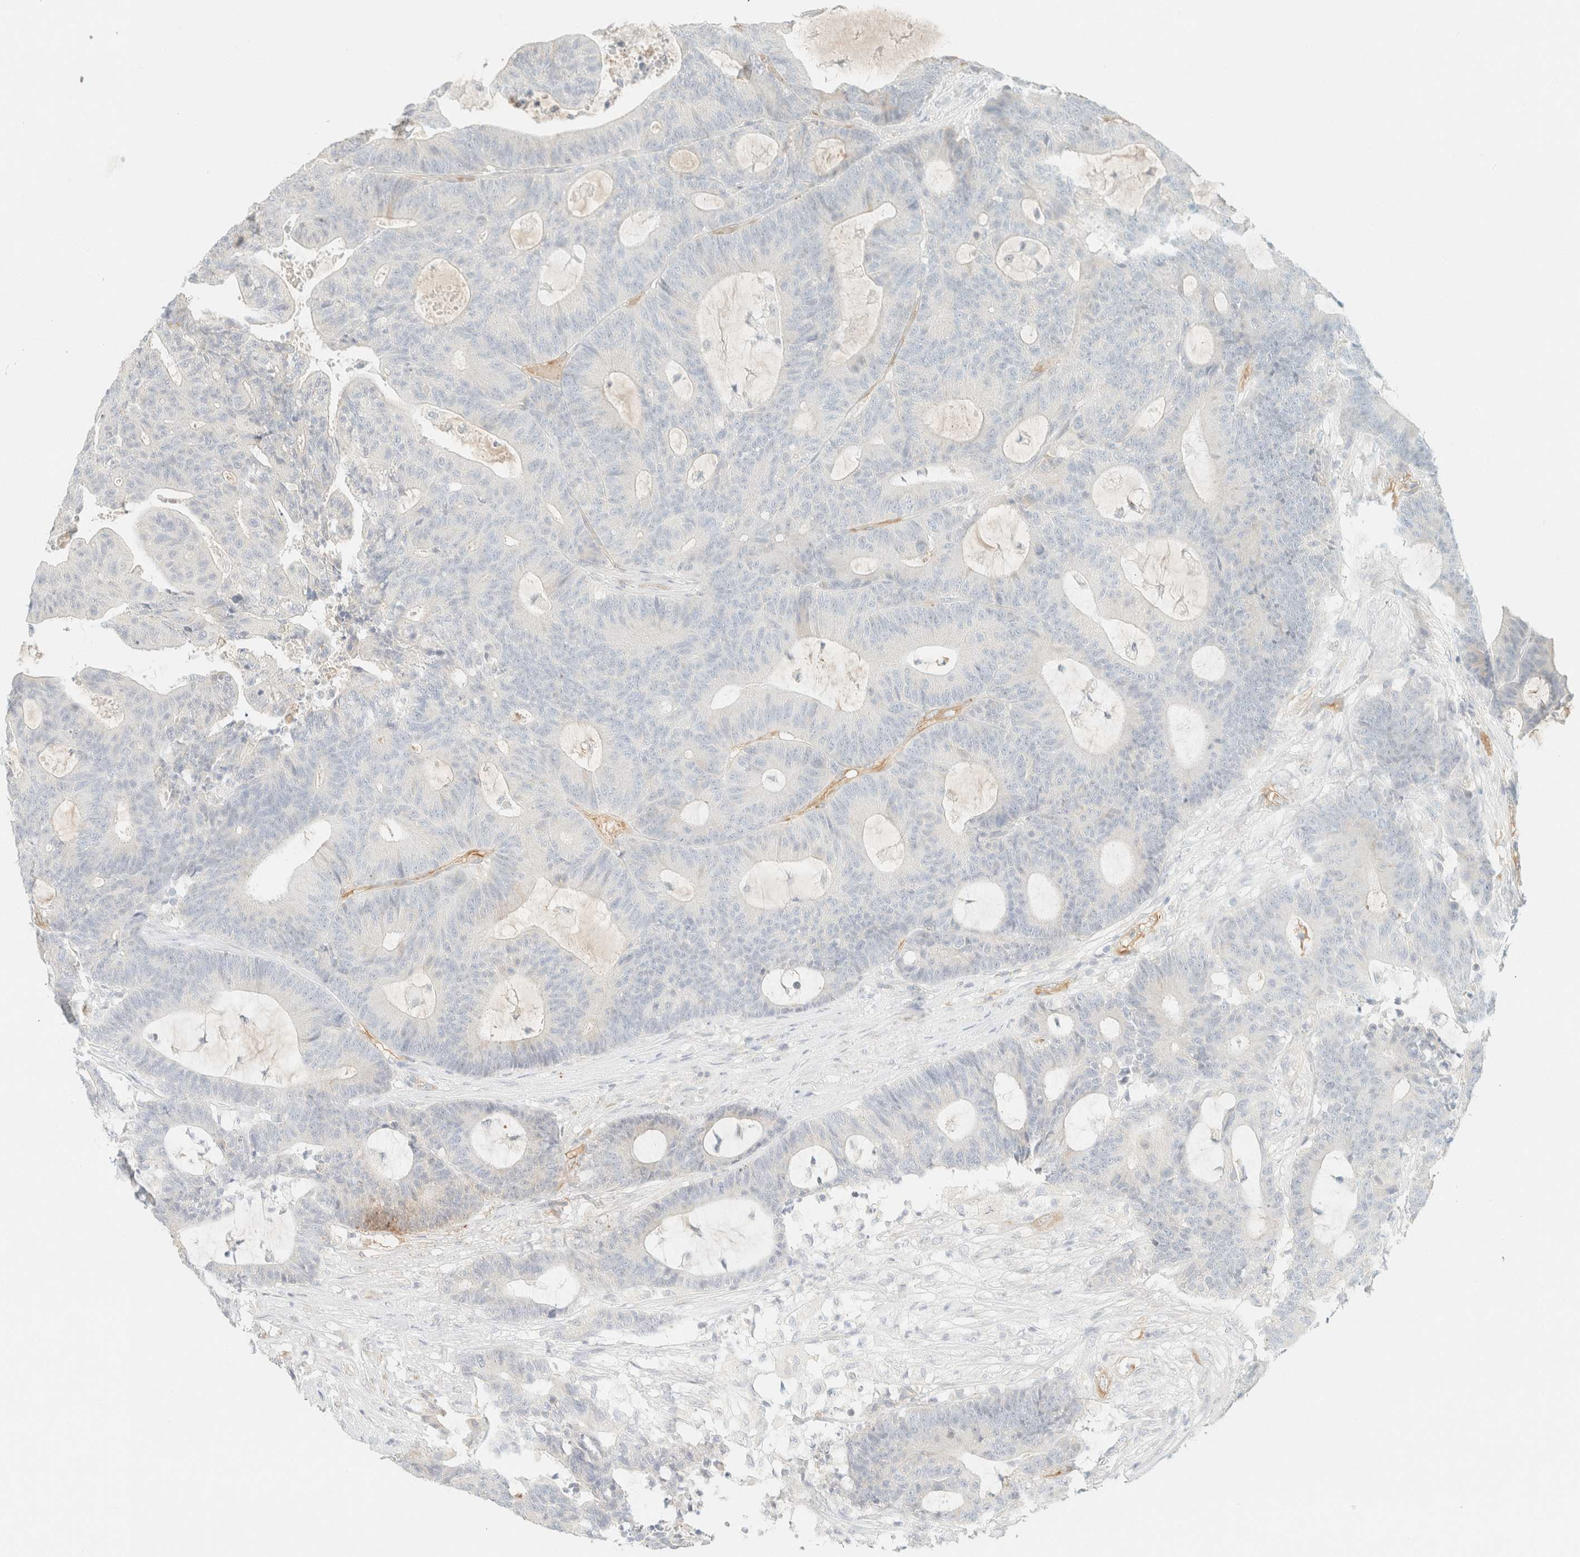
{"staining": {"intensity": "negative", "quantity": "none", "location": "none"}, "tissue": "colorectal cancer", "cell_type": "Tumor cells", "image_type": "cancer", "snomed": [{"axis": "morphology", "description": "Adenocarcinoma, NOS"}, {"axis": "topography", "description": "Colon"}], "caption": "IHC of colorectal cancer (adenocarcinoma) exhibits no positivity in tumor cells.", "gene": "SPARCL1", "patient": {"sex": "female", "age": 84}}